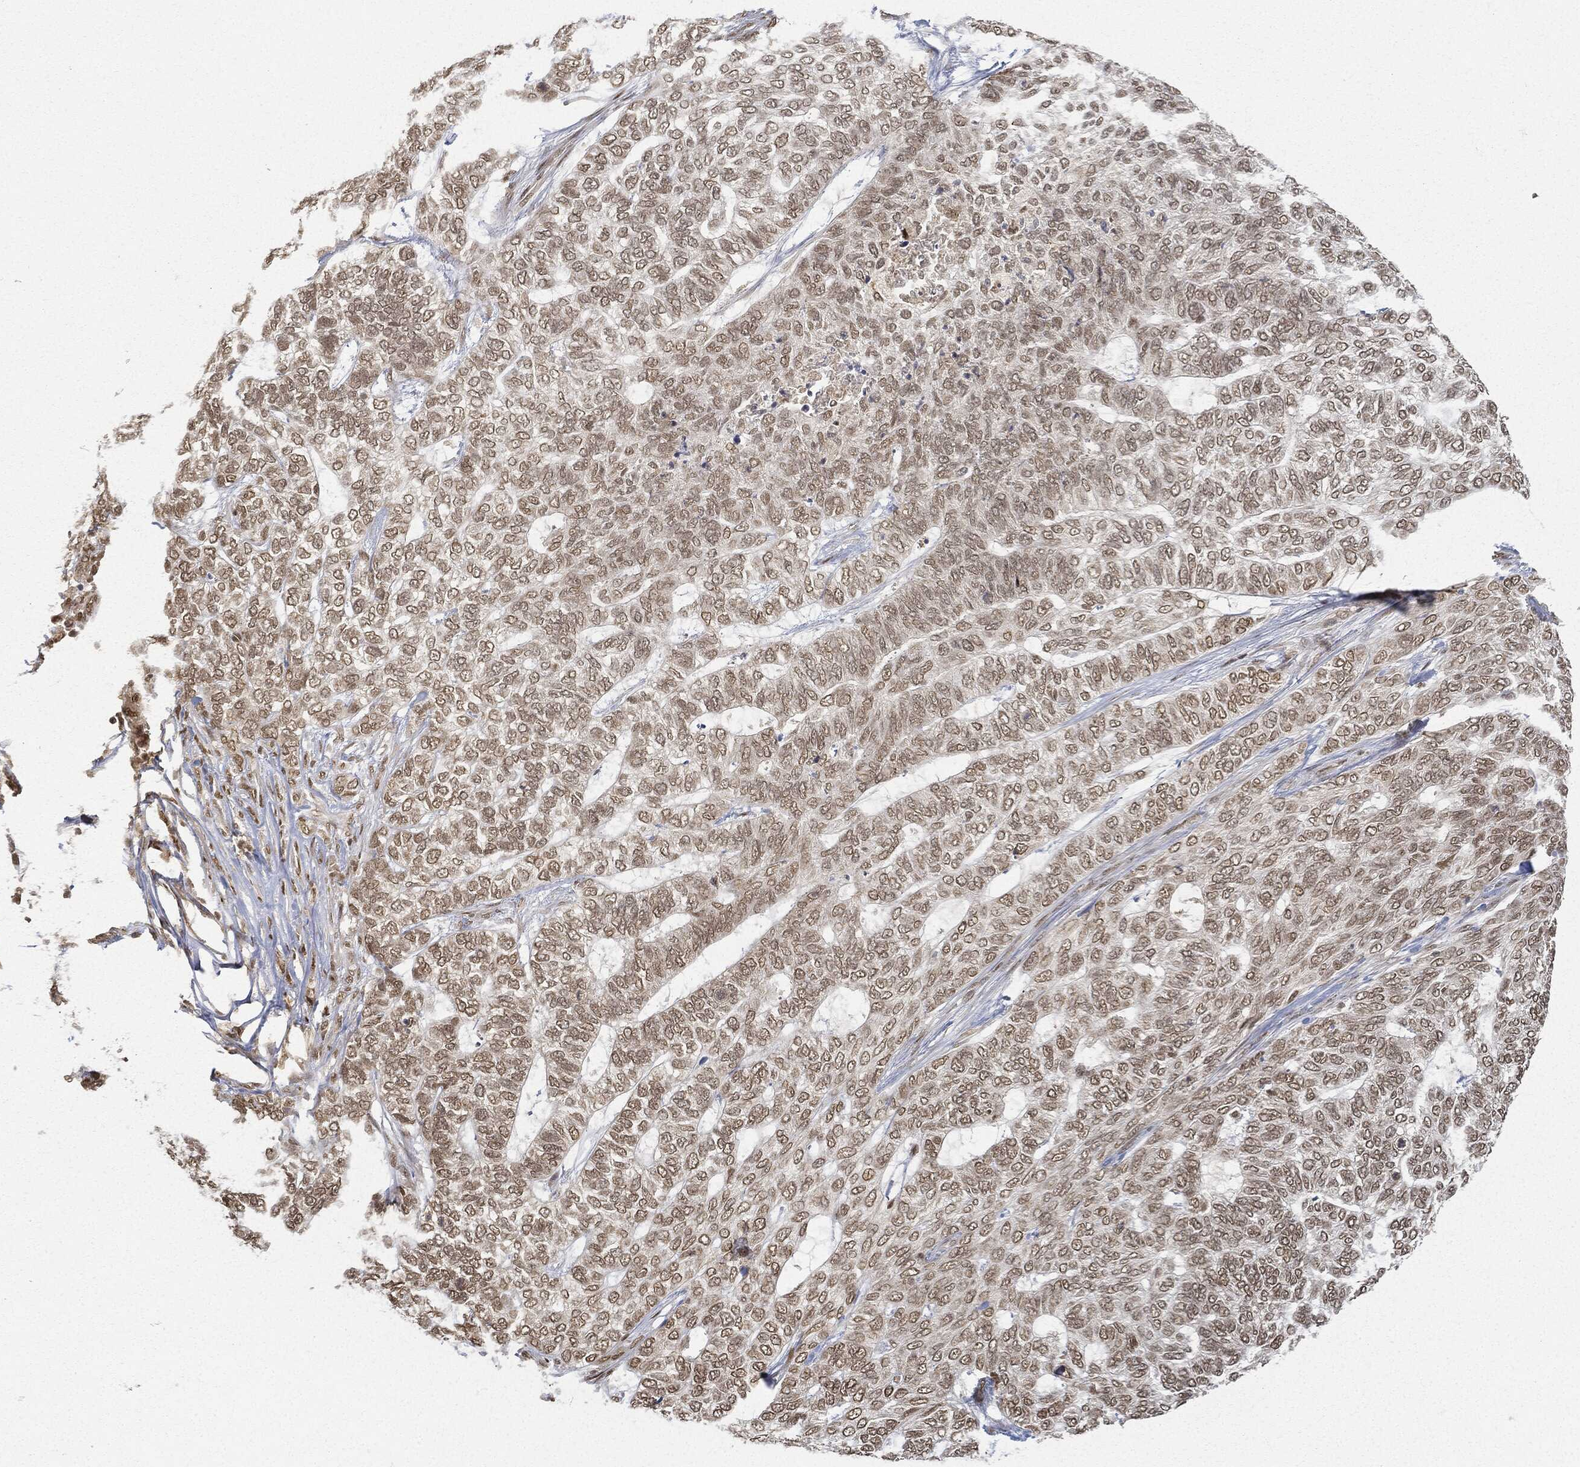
{"staining": {"intensity": "weak", "quantity": ">75%", "location": "nuclear"}, "tissue": "skin cancer", "cell_type": "Tumor cells", "image_type": "cancer", "snomed": [{"axis": "morphology", "description": "Basal cell carcinoma"}, {"axis": "topography", "description": "Skin"}], "caption": "Immunohistochemical staining of human skin cancer (basal cell carcinoma) reveals weak nuclear protein staining in approximately >75% of tumor cells.", "gene": "CIB1", "patient": {"sex": "female", "age": 65}}